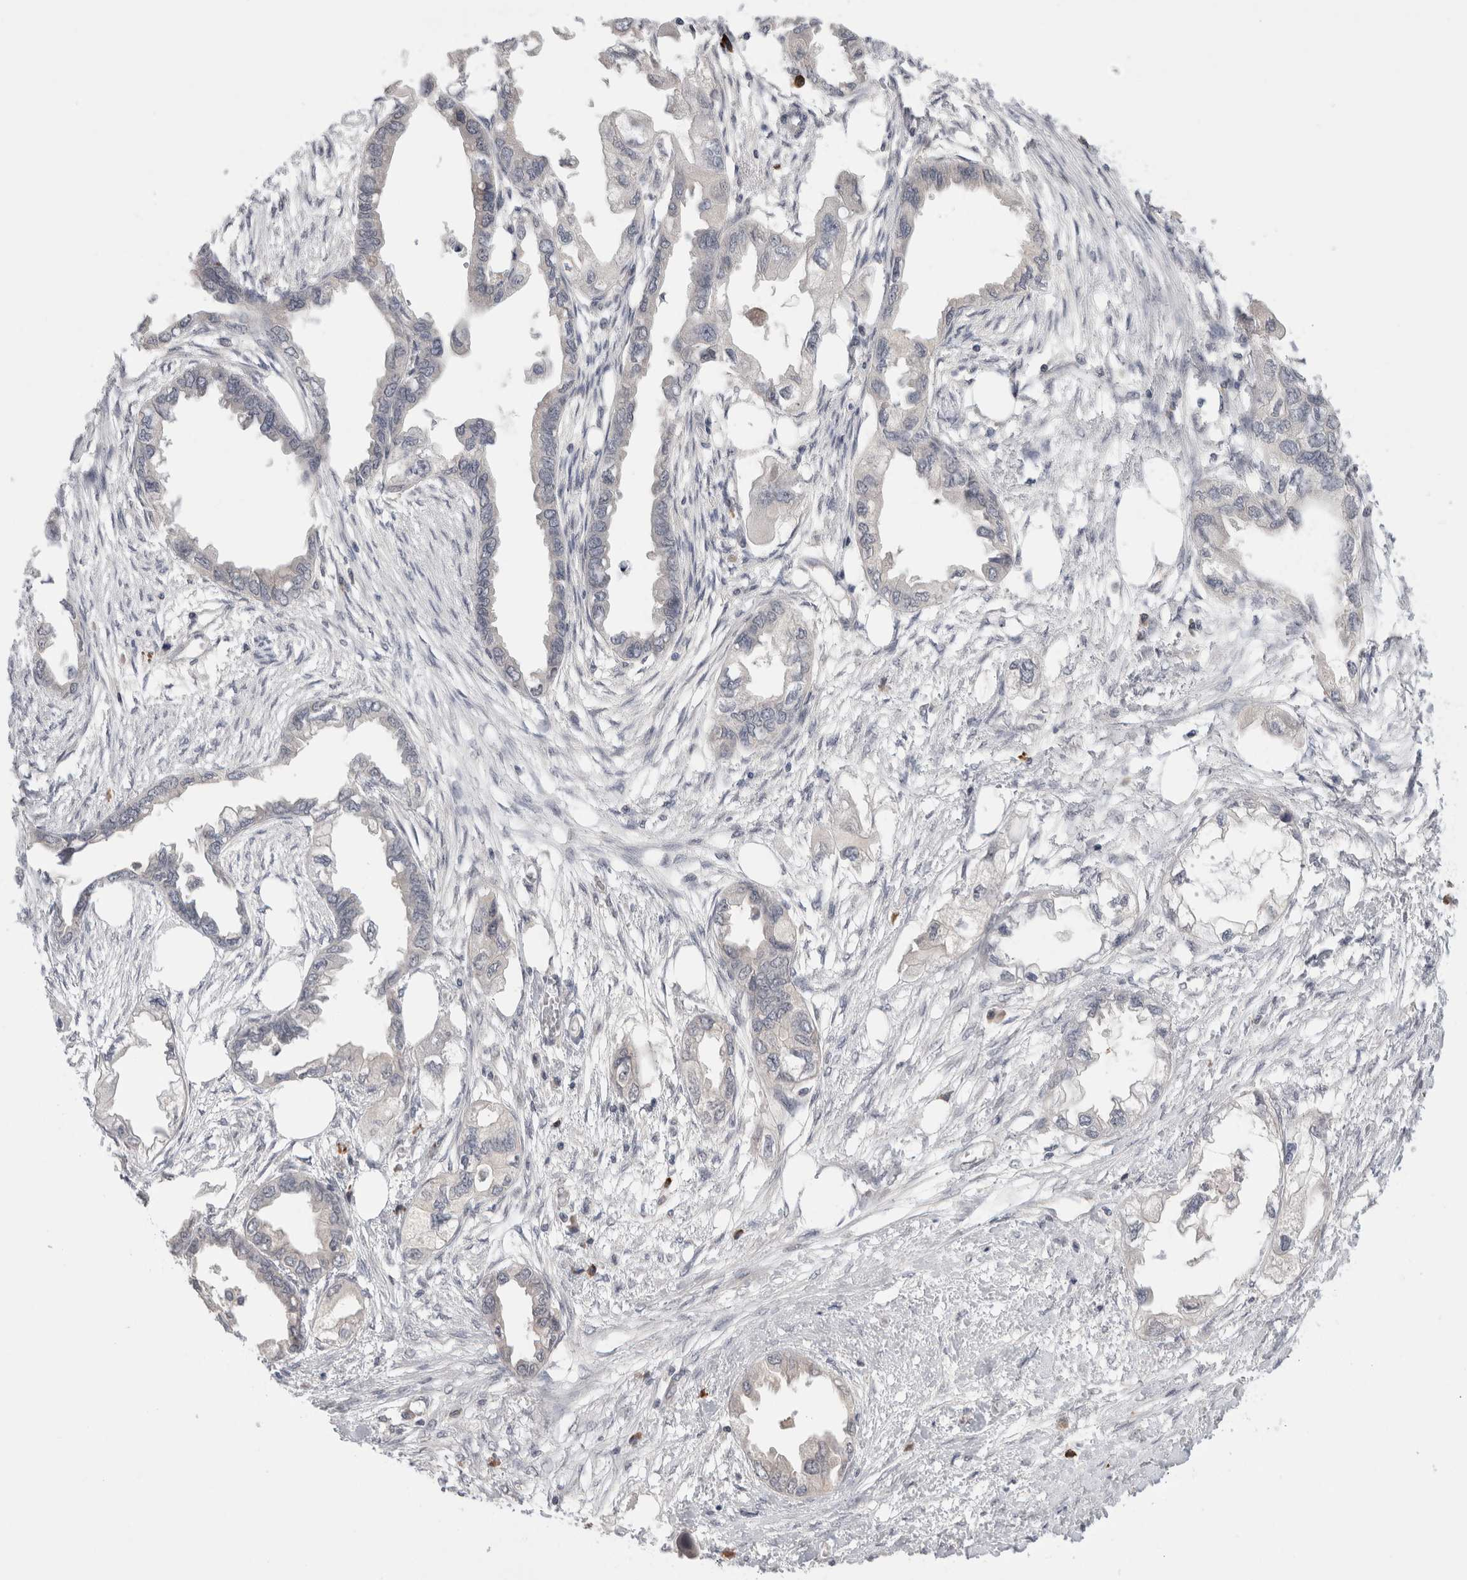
{"staining": {"intensity": "negative", "quantity": "none", "location": "none"}, "tissue": "endometrial cancer", "cell_type": "Tumor cells", "image_type": "cancer", "snomed": [{"axis": "morphology", "description": "Adenocarcinoma, NOS"}, {"axis": "morphology", "description": "Adenocarcinoma, metastatic, NOS"}, {"axis": "topography", "description": "Adipose tissue"}, {"axis": "topography", "description": "Endometrium"}], "caption": "Endometrial cancer (adenocarcinoma) stained for a protein using immunohistochemistry shows no positivity tumor cells.", "gene": "ZNF24", "patient": {"sex": "female", "age": 67}}